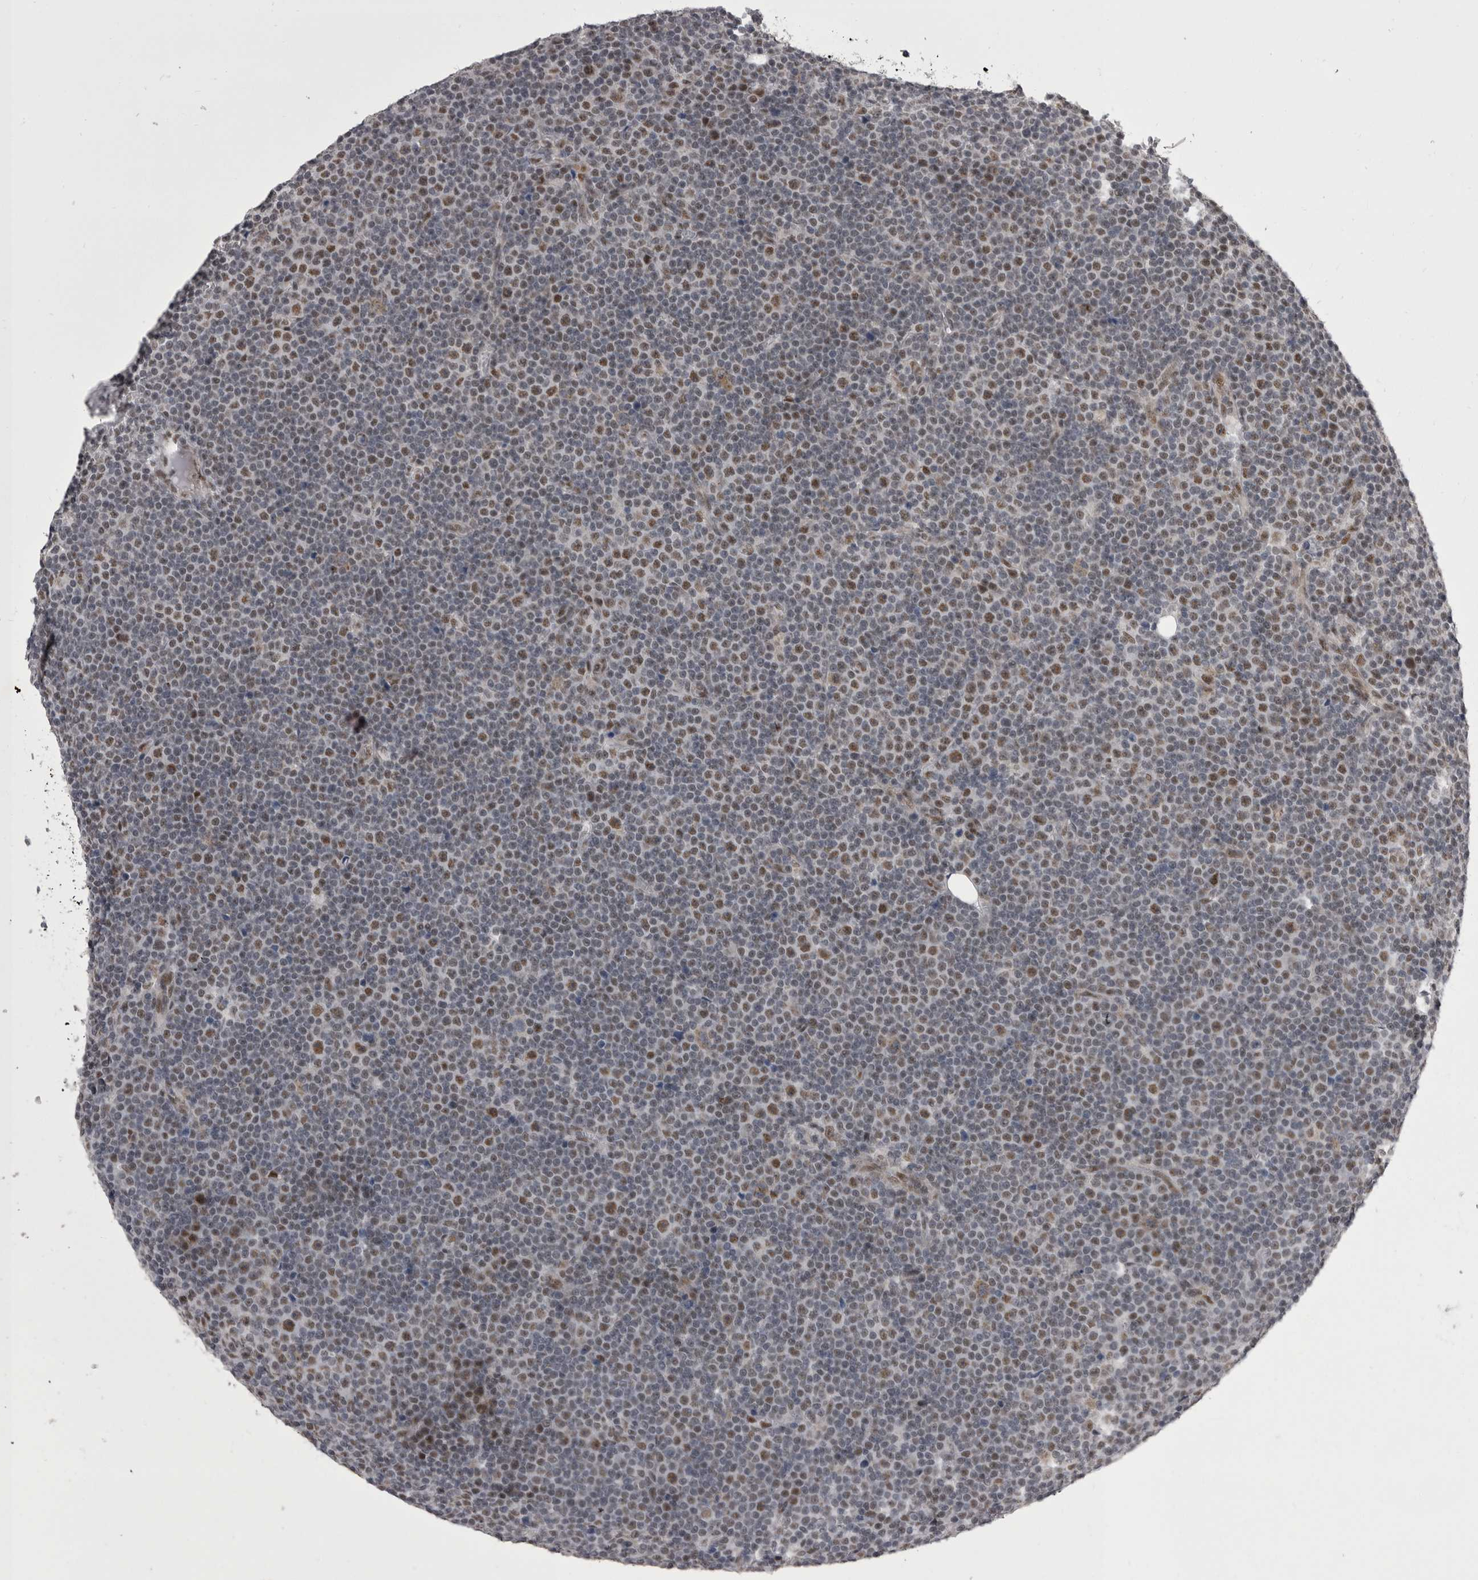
{"staining": {"intensity": "weak", "quantity": "25%-75%", "location": "nuclear"}, "tissue": "lymphoma", "cell_type": "Tumor cells", "image_type": "cancer", "snomed": [{"axis": "morphology", "description": "Malignant lymphoma, non-Hodgkin's type, Low grade"}, {"axis": "topography", "description": "Lymph node"}], "caption": "Immunohistochemistry (DAB (3,3'-diaminobenzidine)) staining of lymphoma exhibits weak nuclear protein positivity in approximately 25%-75% of tumor cells.", "gene": "PRPF3", "patient": {"sex": "female", "age": 67}}